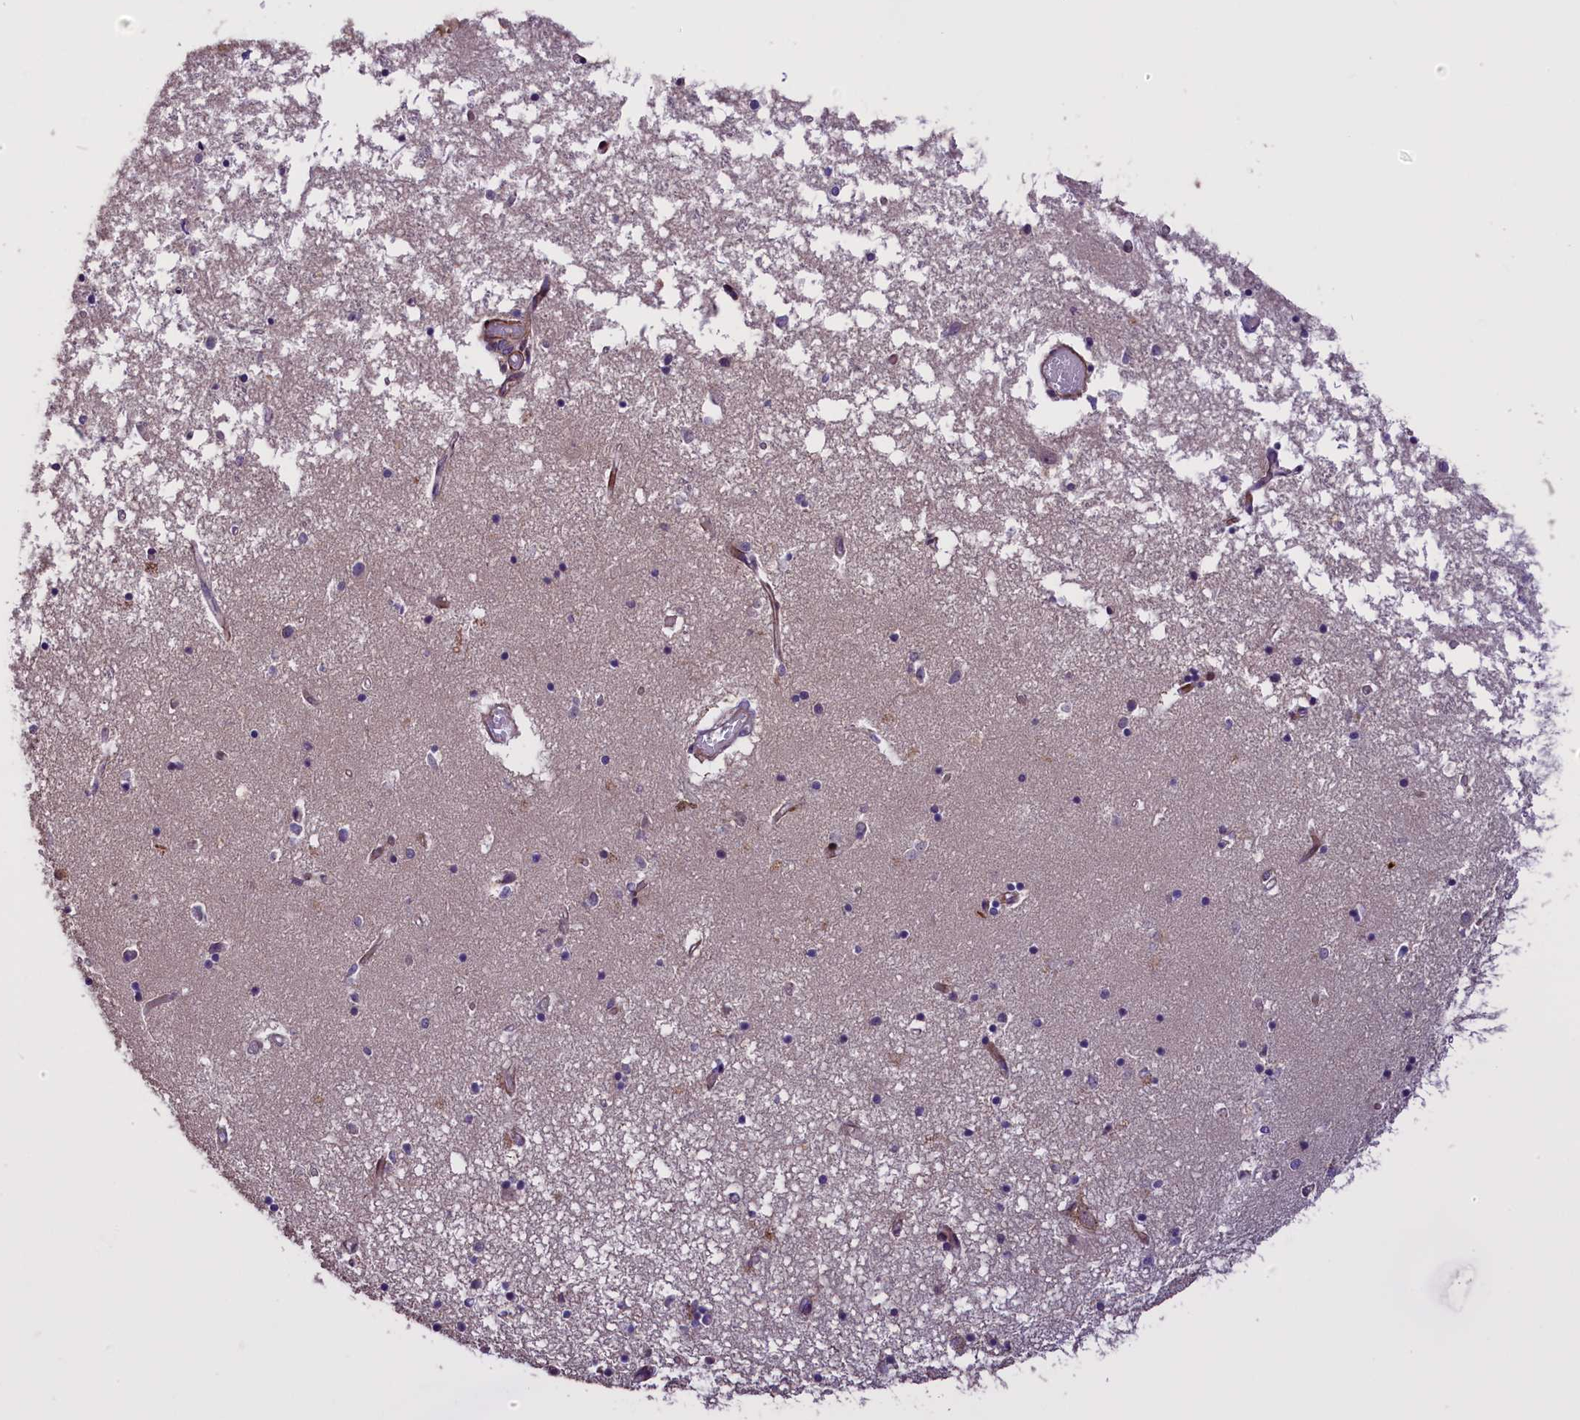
{"staining": {"intensity": "negative", "quantity": "none", "location": "none"}, "tissue": "hippocampus", "cell_type": "Glial cells", "image_type": "normal", "snomed": [{"axis": "morphology", "description": "Normal tissue, NOS"}, {"axis": "topography", "description": "Hippocampus"}], "caption": "This is an immunohistochemistry (IHC) photomicrograph of unremarkable hippocampus. There is no expression in glial cells.", "gene": "ENHO", "patient": {"sex": "male", "age": 70}}